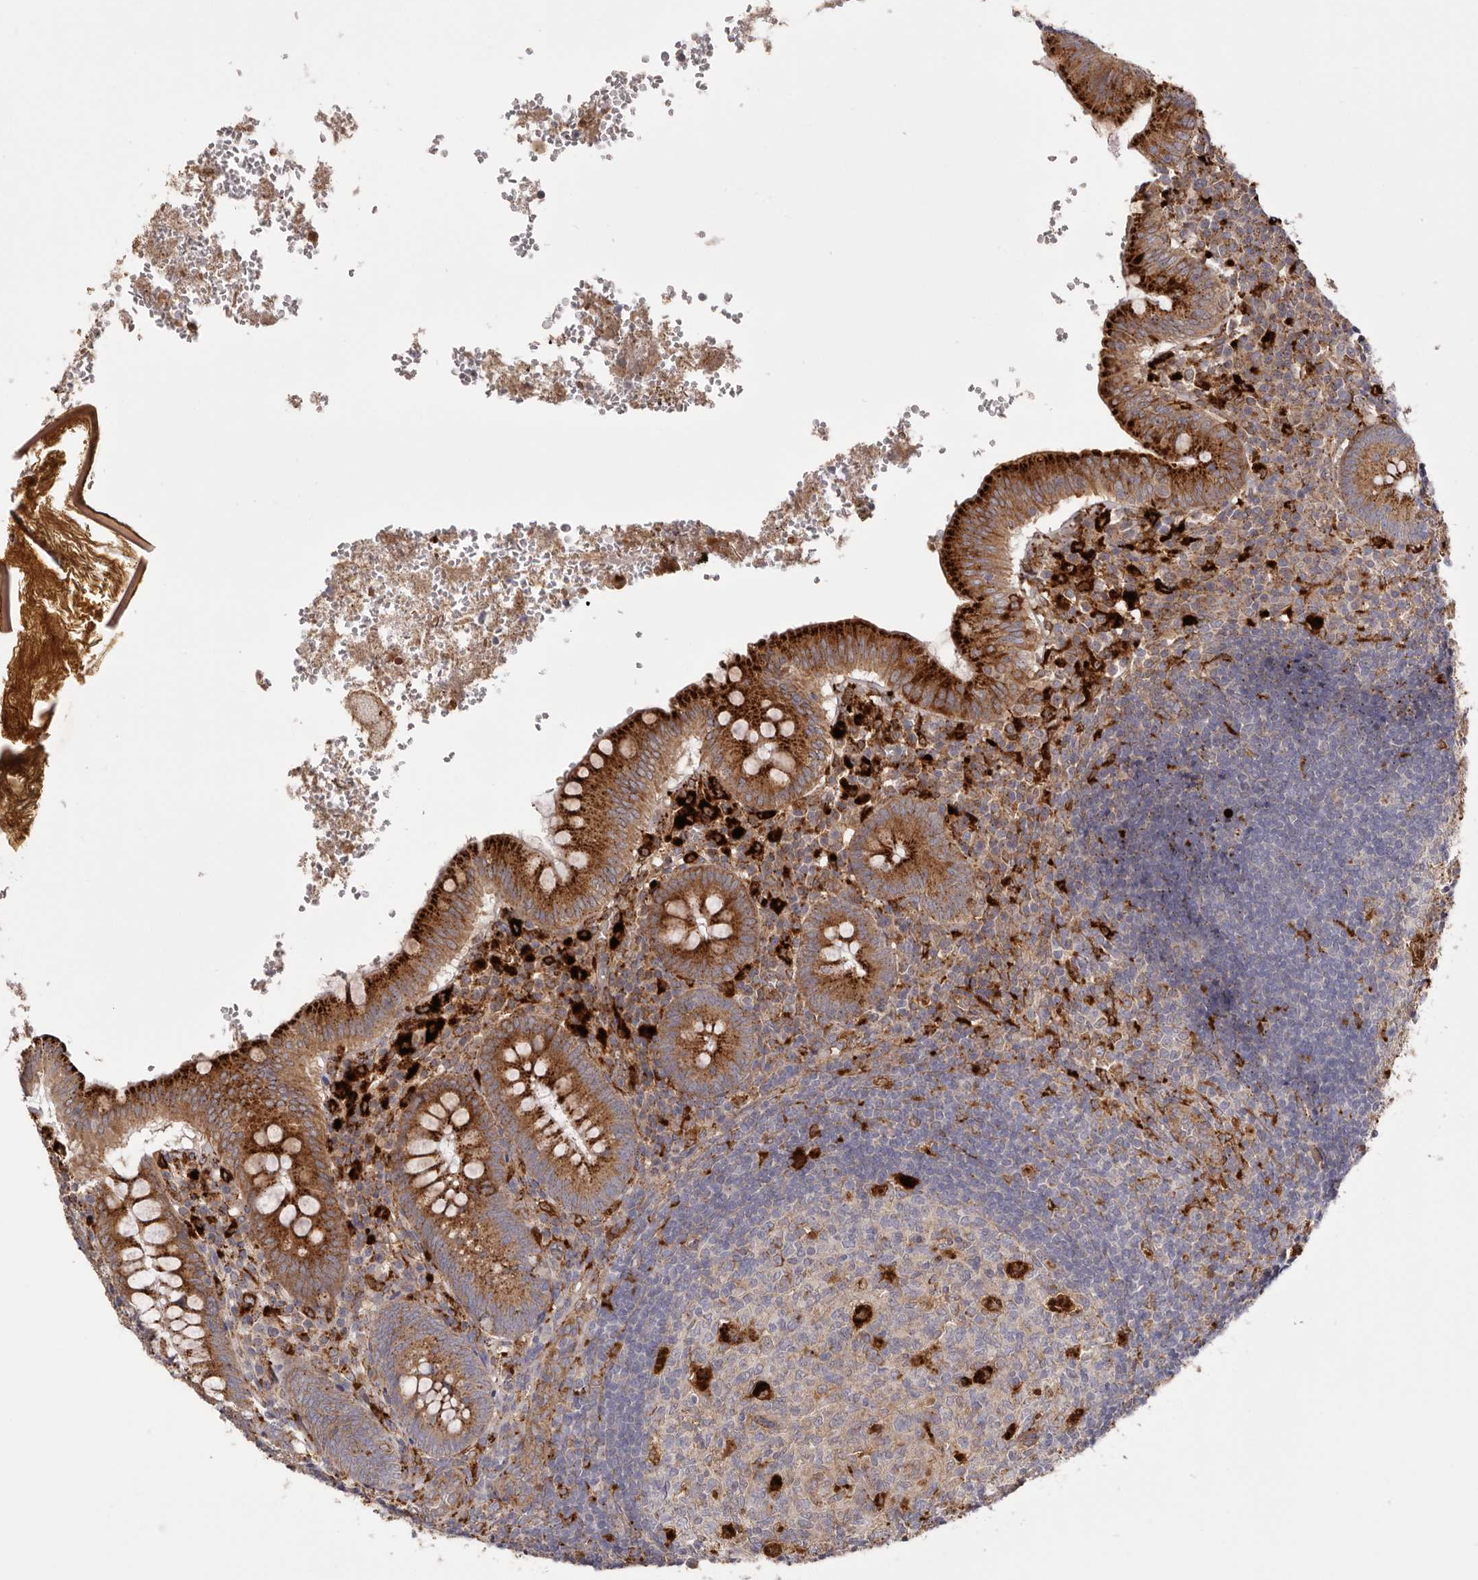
{"staining": {"intensity": "strong", "quantity": ">75%", "location": "cytoplasmic/membranous"}, "tissue": "appendix", "cell_type": "Glandular cells", "image_type": "normal", "snomed": [{"axis": "morphology", "description": "Normal tissue, NOS"}, {"axis": "topography", "description": "Appendix"}], "caption": "DAB immunohistochemical staining of benign human appendix demonstrates strong cytoplasmic/membranous protein staining in about >75% of glandular cells.", "gene": "GRN", "patient": {"sex": "male", "age": 8}}